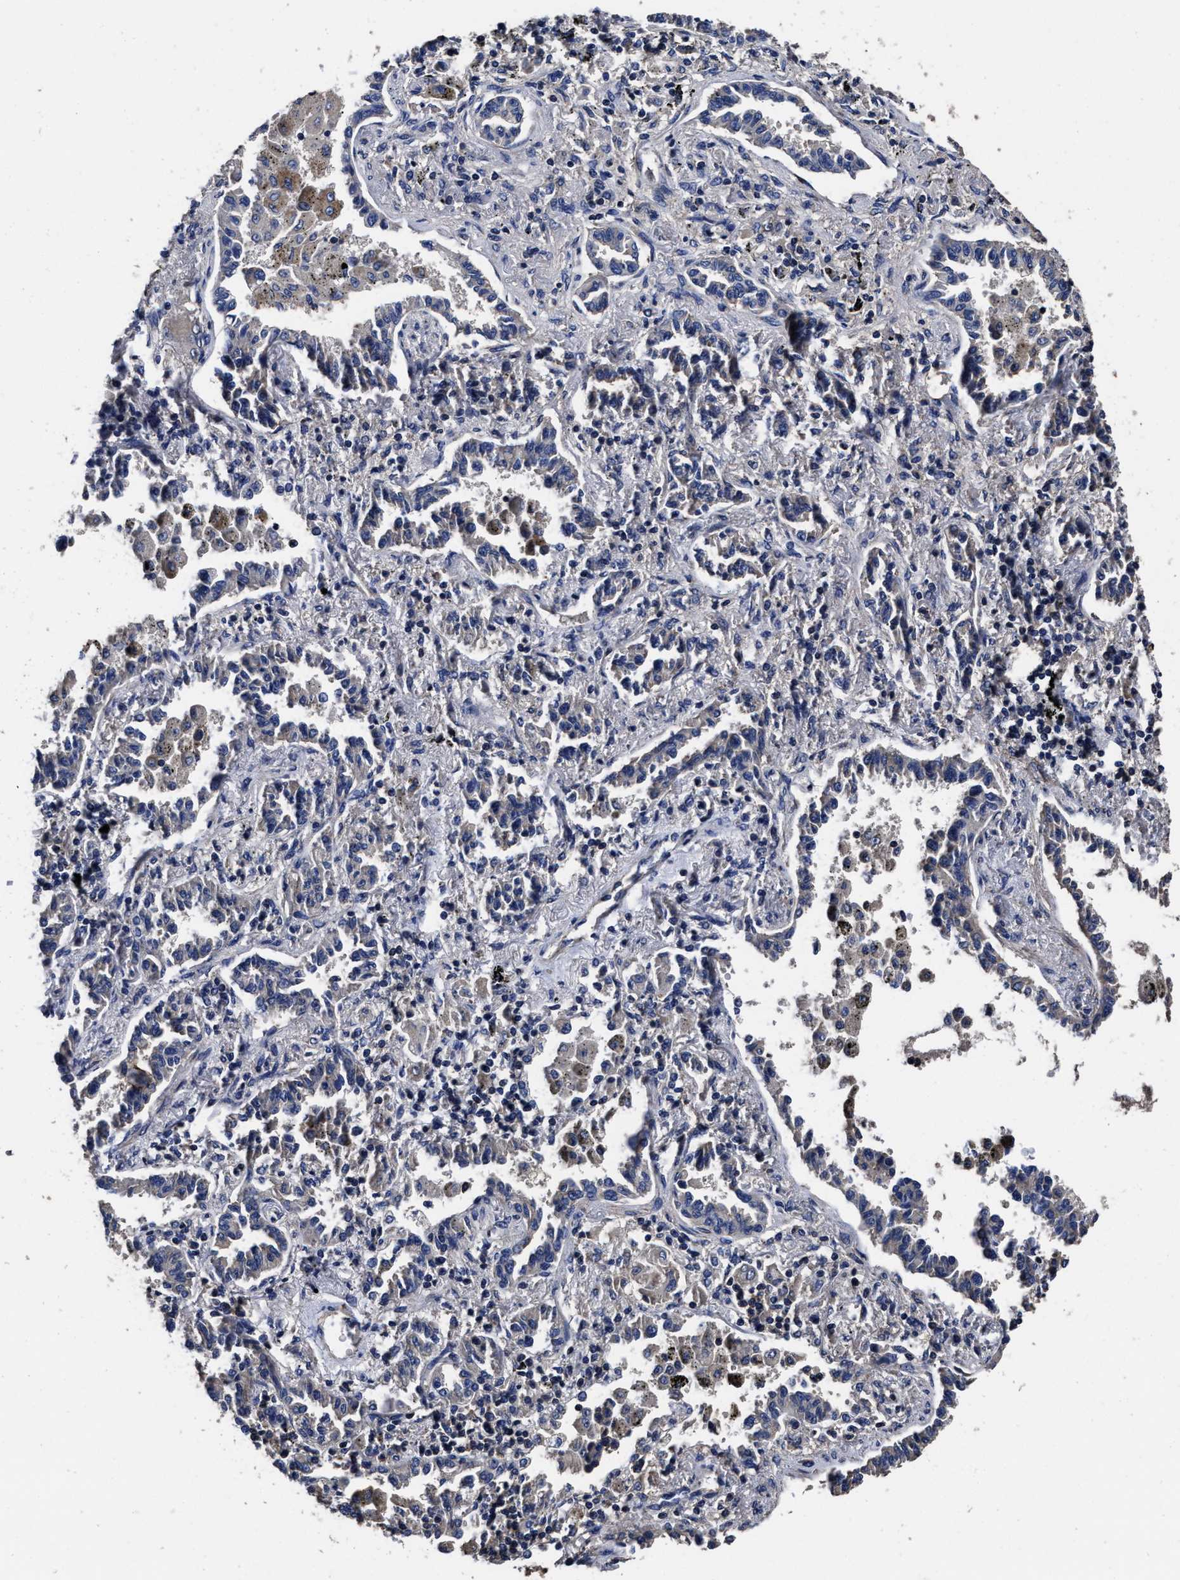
{"staining": {"intensity": "weak", "quantity": "<25%", "location": "cytoplasmic/membranous"}, "tissue": "lung cancer", "cell_type": "Tumor cells", "image_type": "cancer", "snomed": [{"axis": "morphology", "description": "Normal tissue, NOS"}, {"axis": "morphology", "description": "Adenocarcinoma, NOS"}, {"axis": "topography", "description": "Lung"}], "caption": "Tumor cells show no significant expression in lung adenocarcinoma. (Stains: DAB immunohistochemistry (IHC) with hematoxylin counter stain, Microscopy: brightfield microscopy at high magnification).", "gene": "AVEN", "patient": {"sex": "male", "age": 59}}